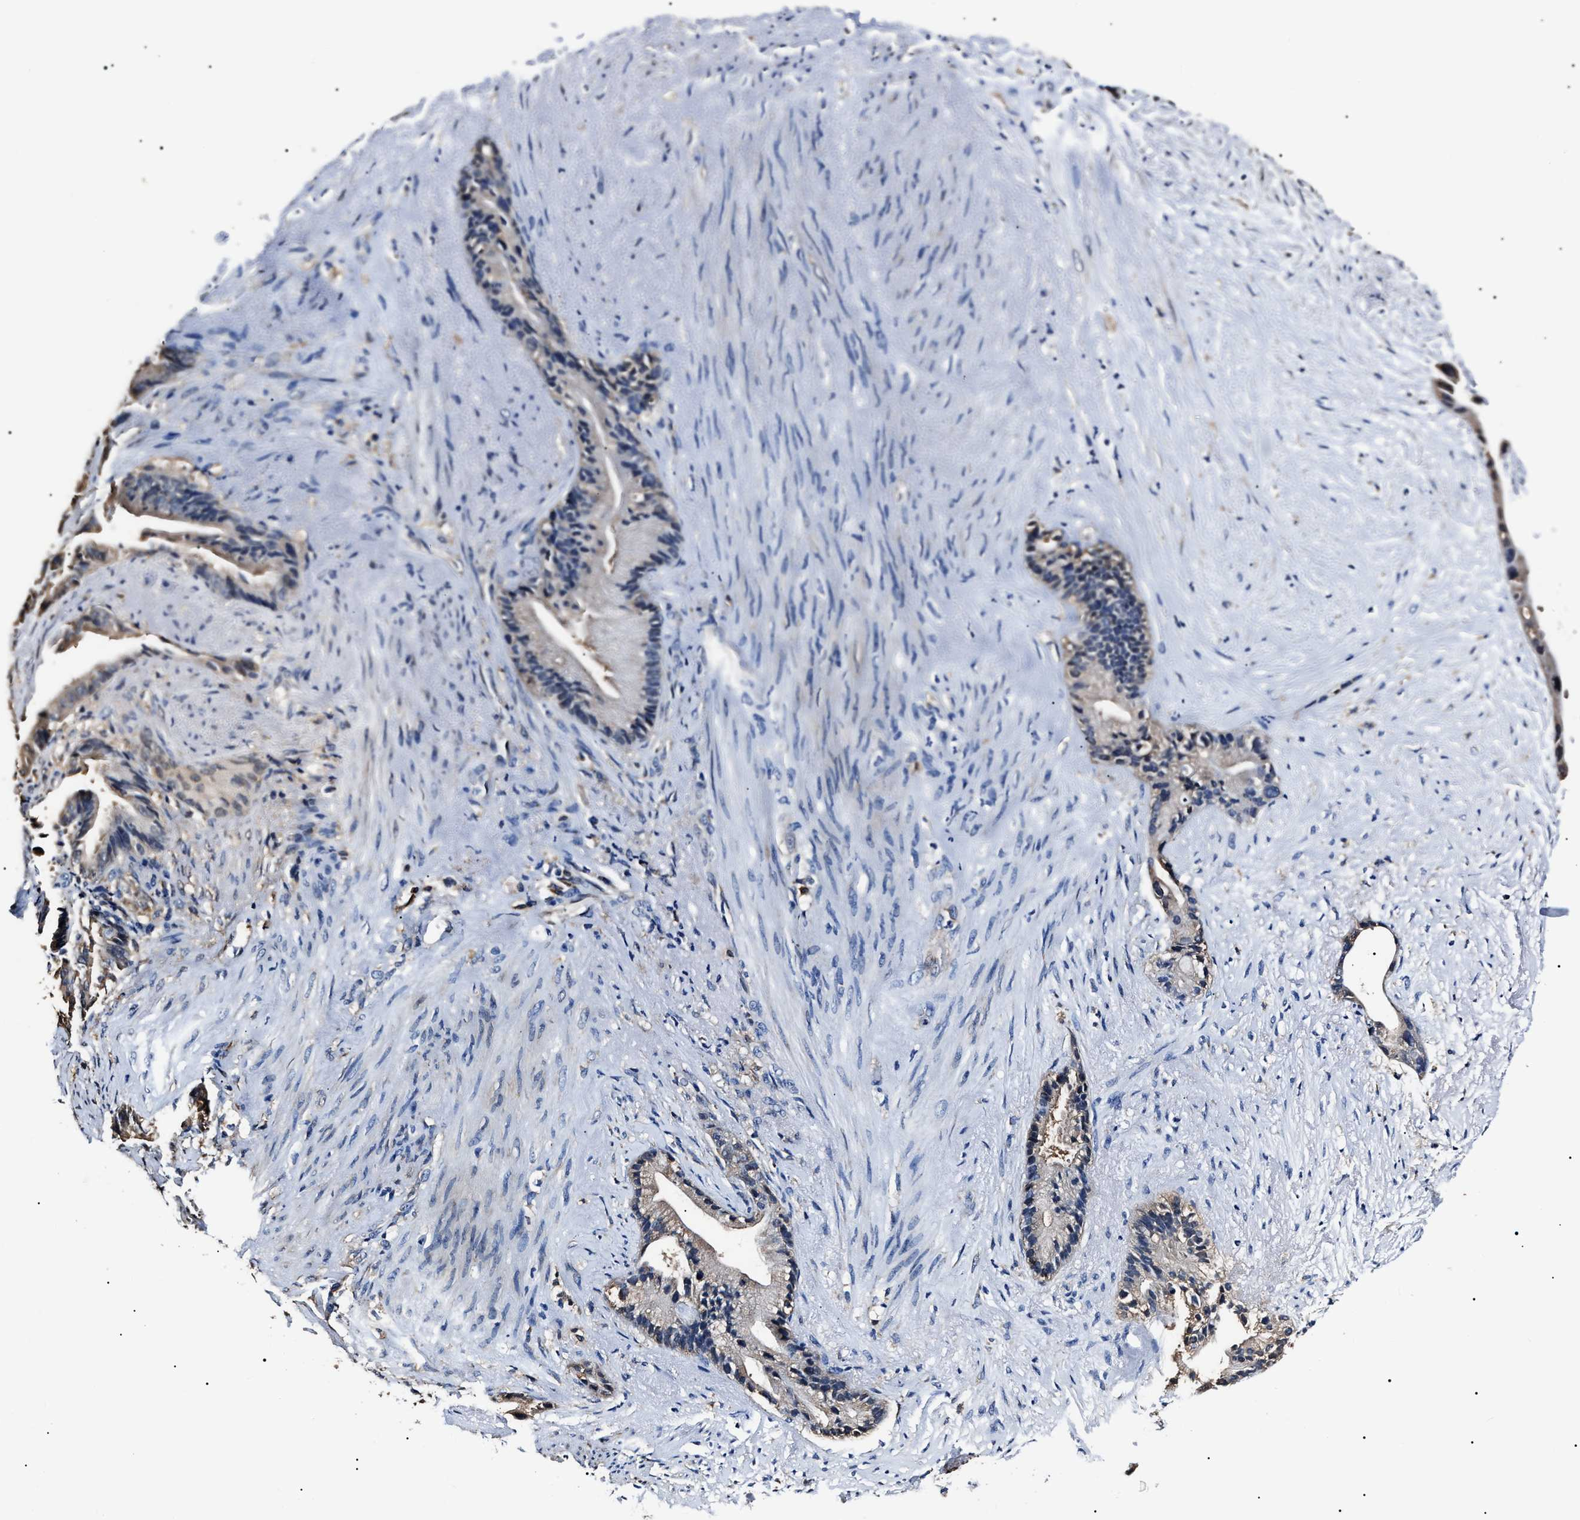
{"staining": {"intensity": "weak", "quantity": "<25%", "location": "cytoplasmic/membranous"}, "tissue": "liver cancer", "cell_type": "Tumor cells", "image_type": "cancer", "snomed": [{"axis": "morphology", "description": "Cholangiocarcinoma"}, {"axis": "topography", "description": "Liver"}], "caption": "Tumor cells show no significant protein expression in liver cancer (cholangiocarcinoma). (DAB (3,3'-diaminobenzidine) IHC with hematoxylin counter stain).", "gene": "ALDH1A1", "patient": {"sex": "female", "age": 55}}